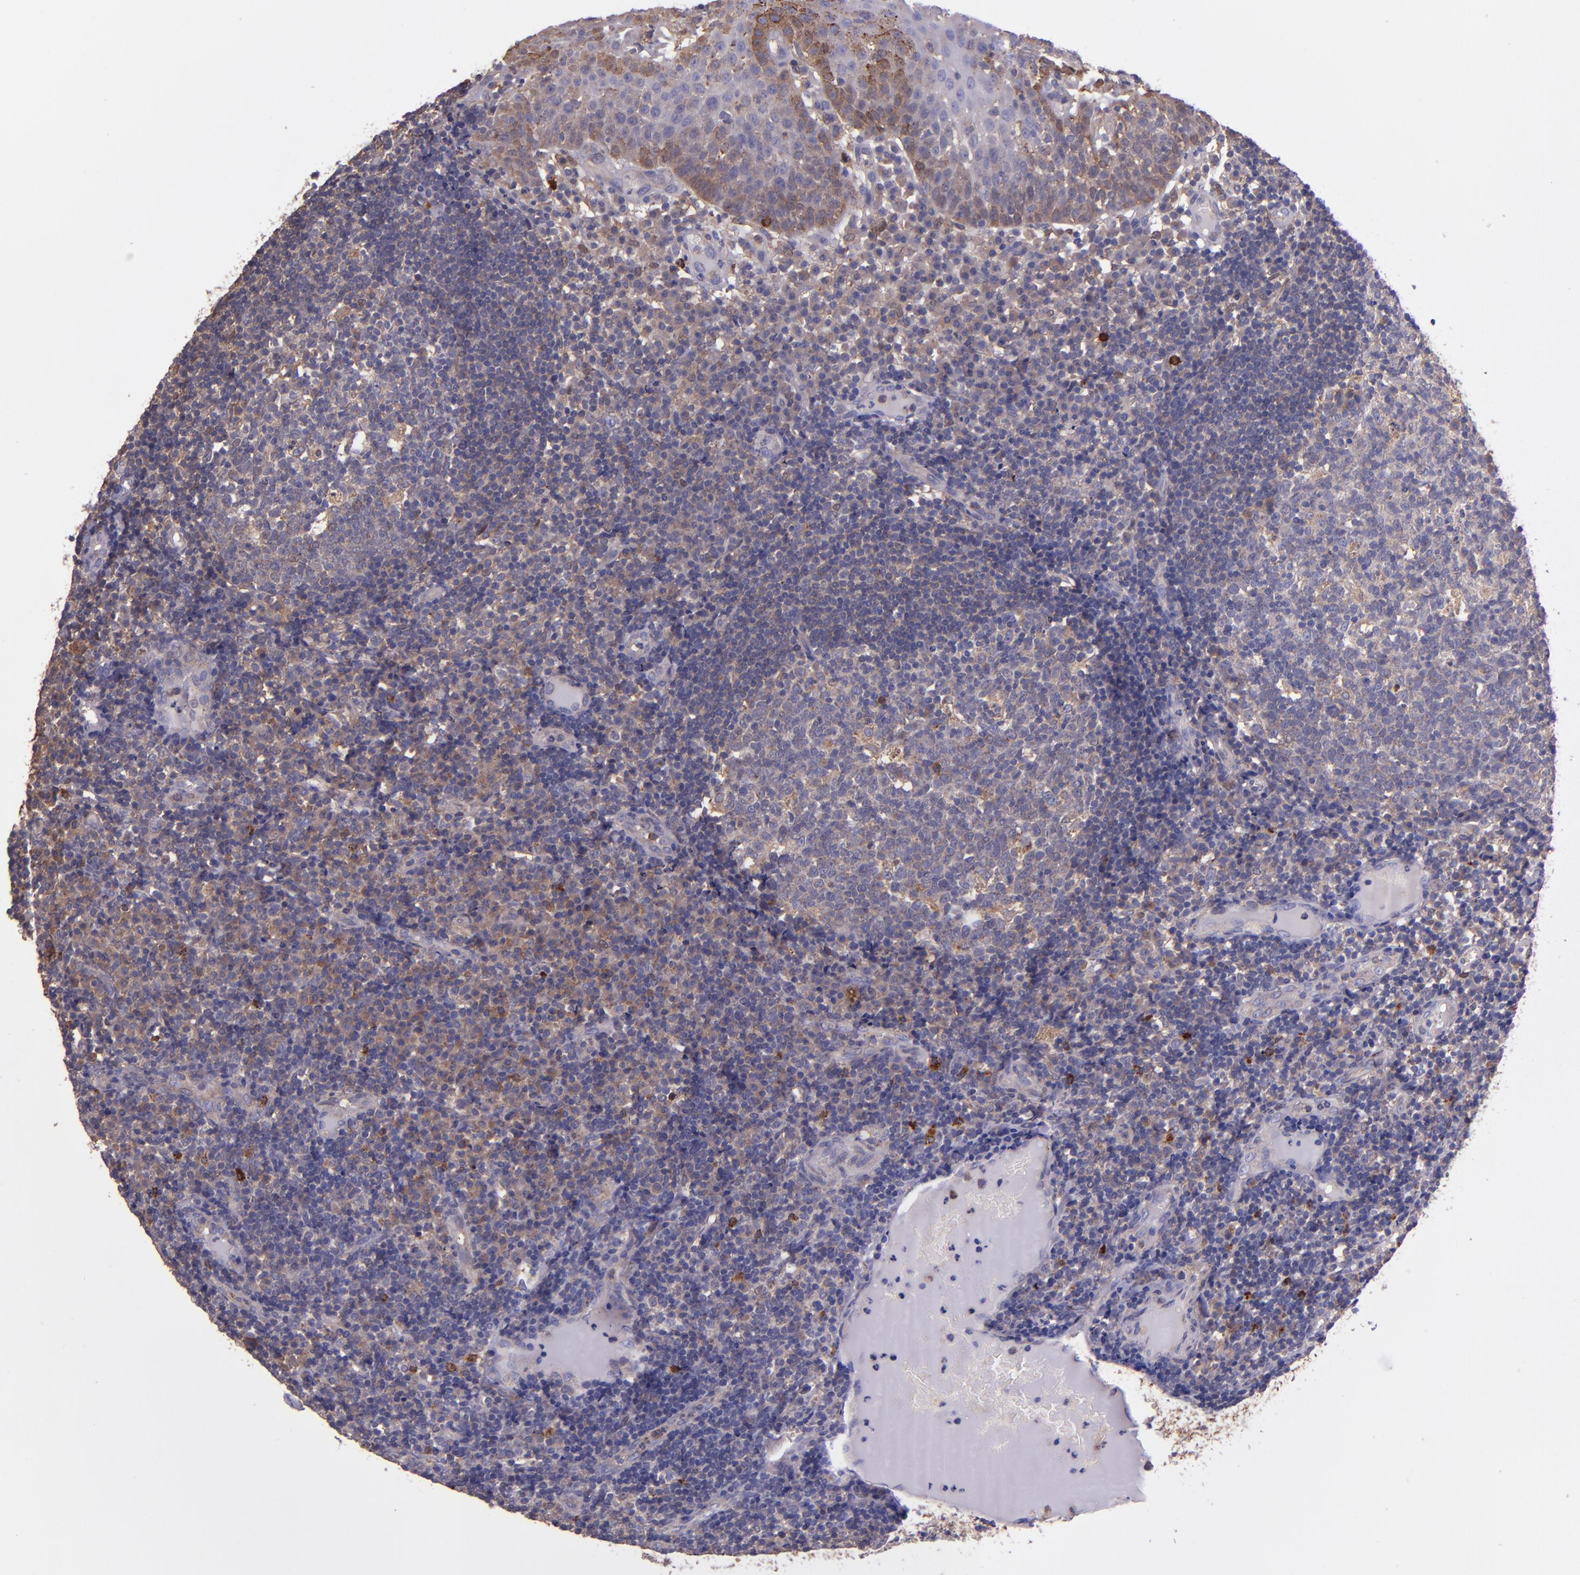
{"staining": {"intensity": "moderate", "quantity": "<25%", "location": "cytoplasmic/membranous"}, "tissue": "tonsil", "cell_type": "Germinal center cells", "image_type": "normal", "snomed": [{"axis": "morphology", "description": "Normal tissue, NOS"}, {"axis": "topography", "description": "Tonsil"}], "caption": "Protein expression analysis of unremarkable tonsil displays moderate cytoplasmic/membranous expression in approximately <25% of germinal center cells.", "gene": "WASH6P", "patient": {"sex": "female", "age": 40}}